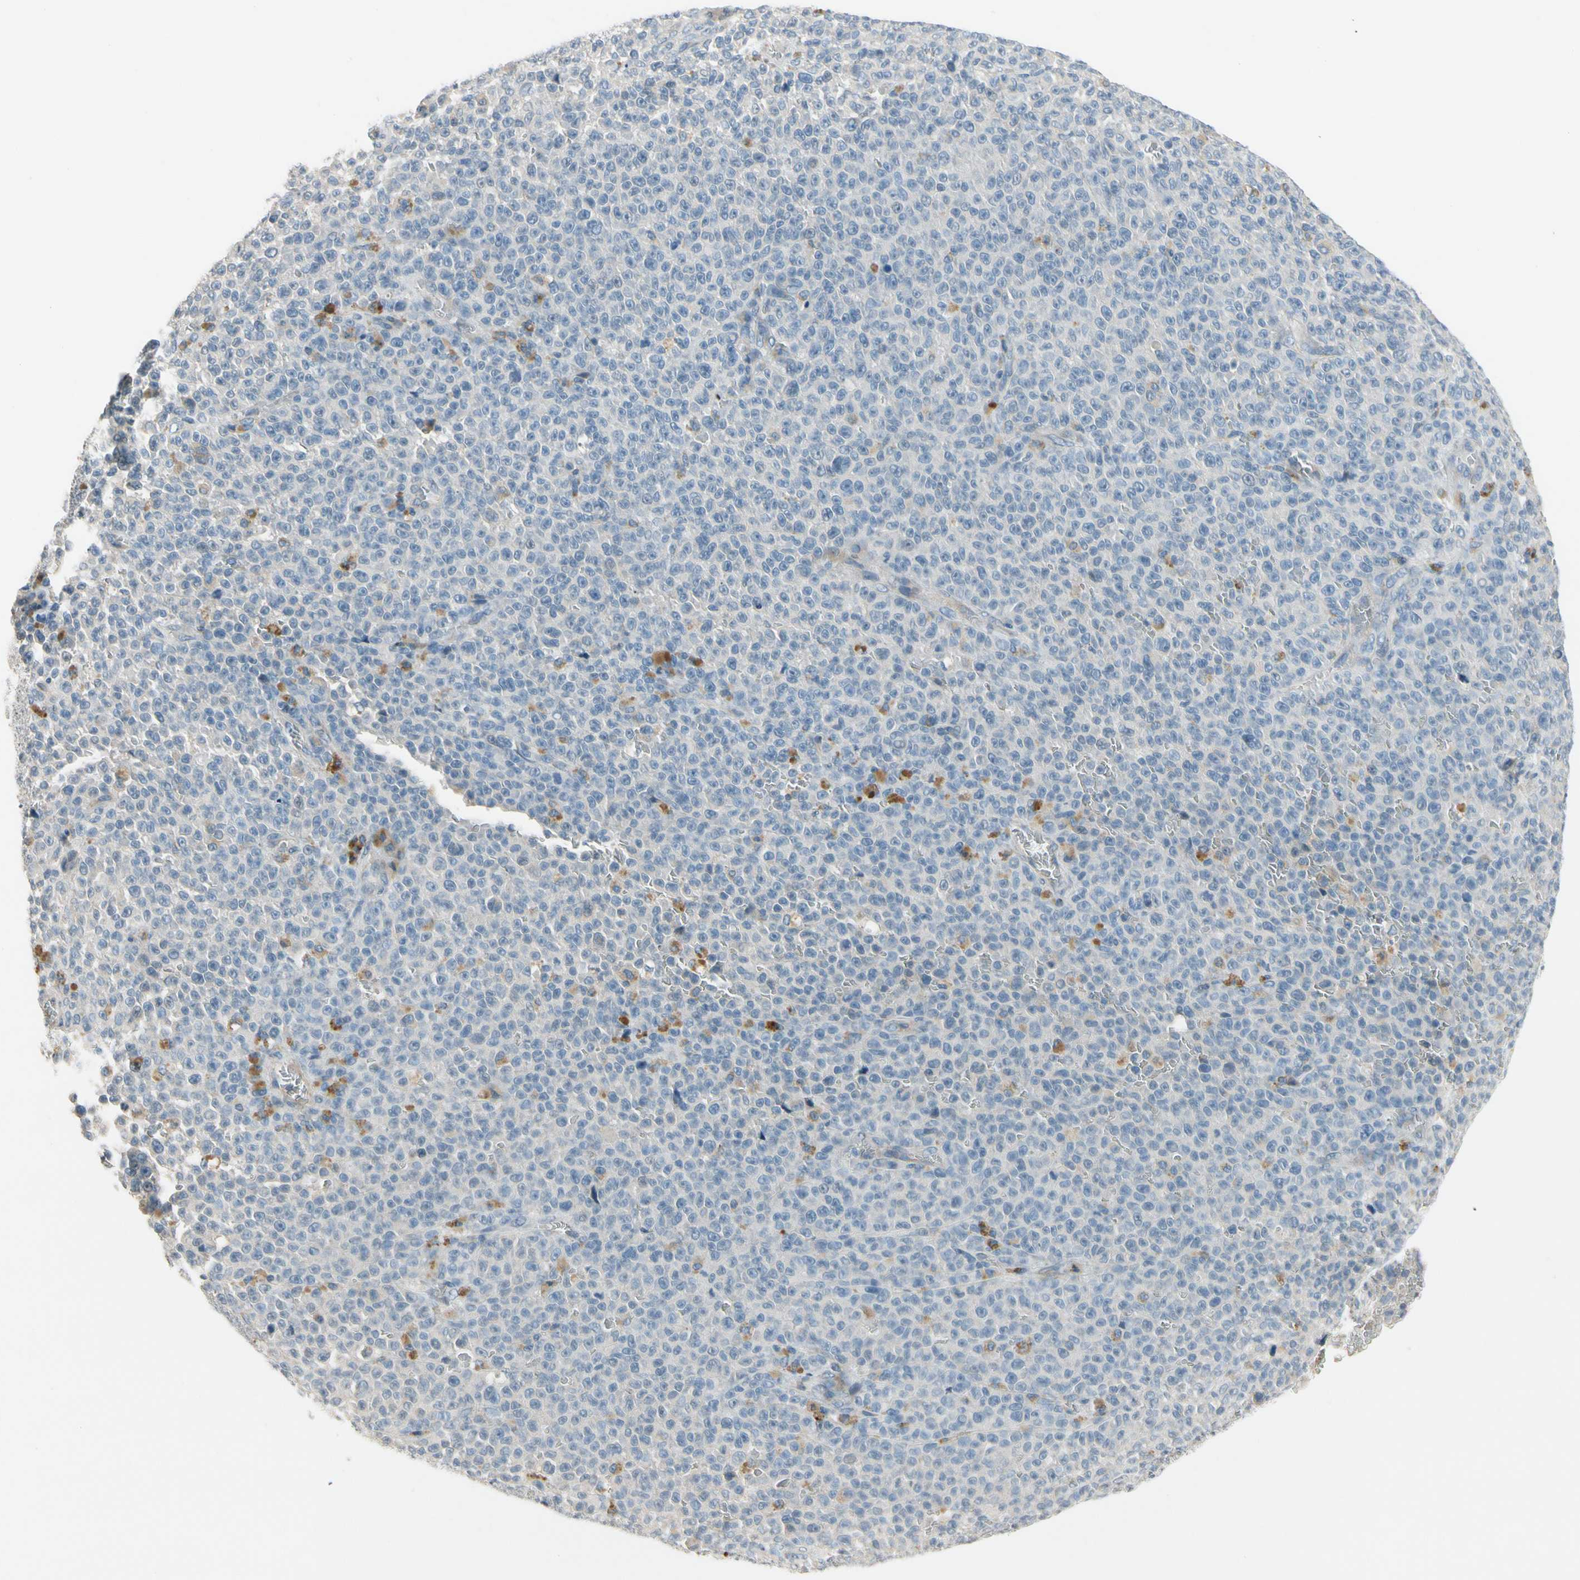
{"staining": {"intensity": "moderate", "quantity": "<25%", "location": "cytoplasmic/membranous"}, "tissue": "melanoma", "cell_type": "Tumor cells", "image_type": "cancer", "snomed": [{"axis": "morphology", "description": "Malignant melanoma, NOS"}, {"axis": "topography", "description": "Skin"}], "caption": "The immunohistochemical stain highlights moderate cytoplasmic/membranous staining in tumor cells of malignant melanoma tissue. (Stains: DAB in brown, nuclei in blue, Microscopy: brightfield microscopy at high magnification).", "gene": "PIP5K1B", "patient": {"sex": "female", "age": 82}}